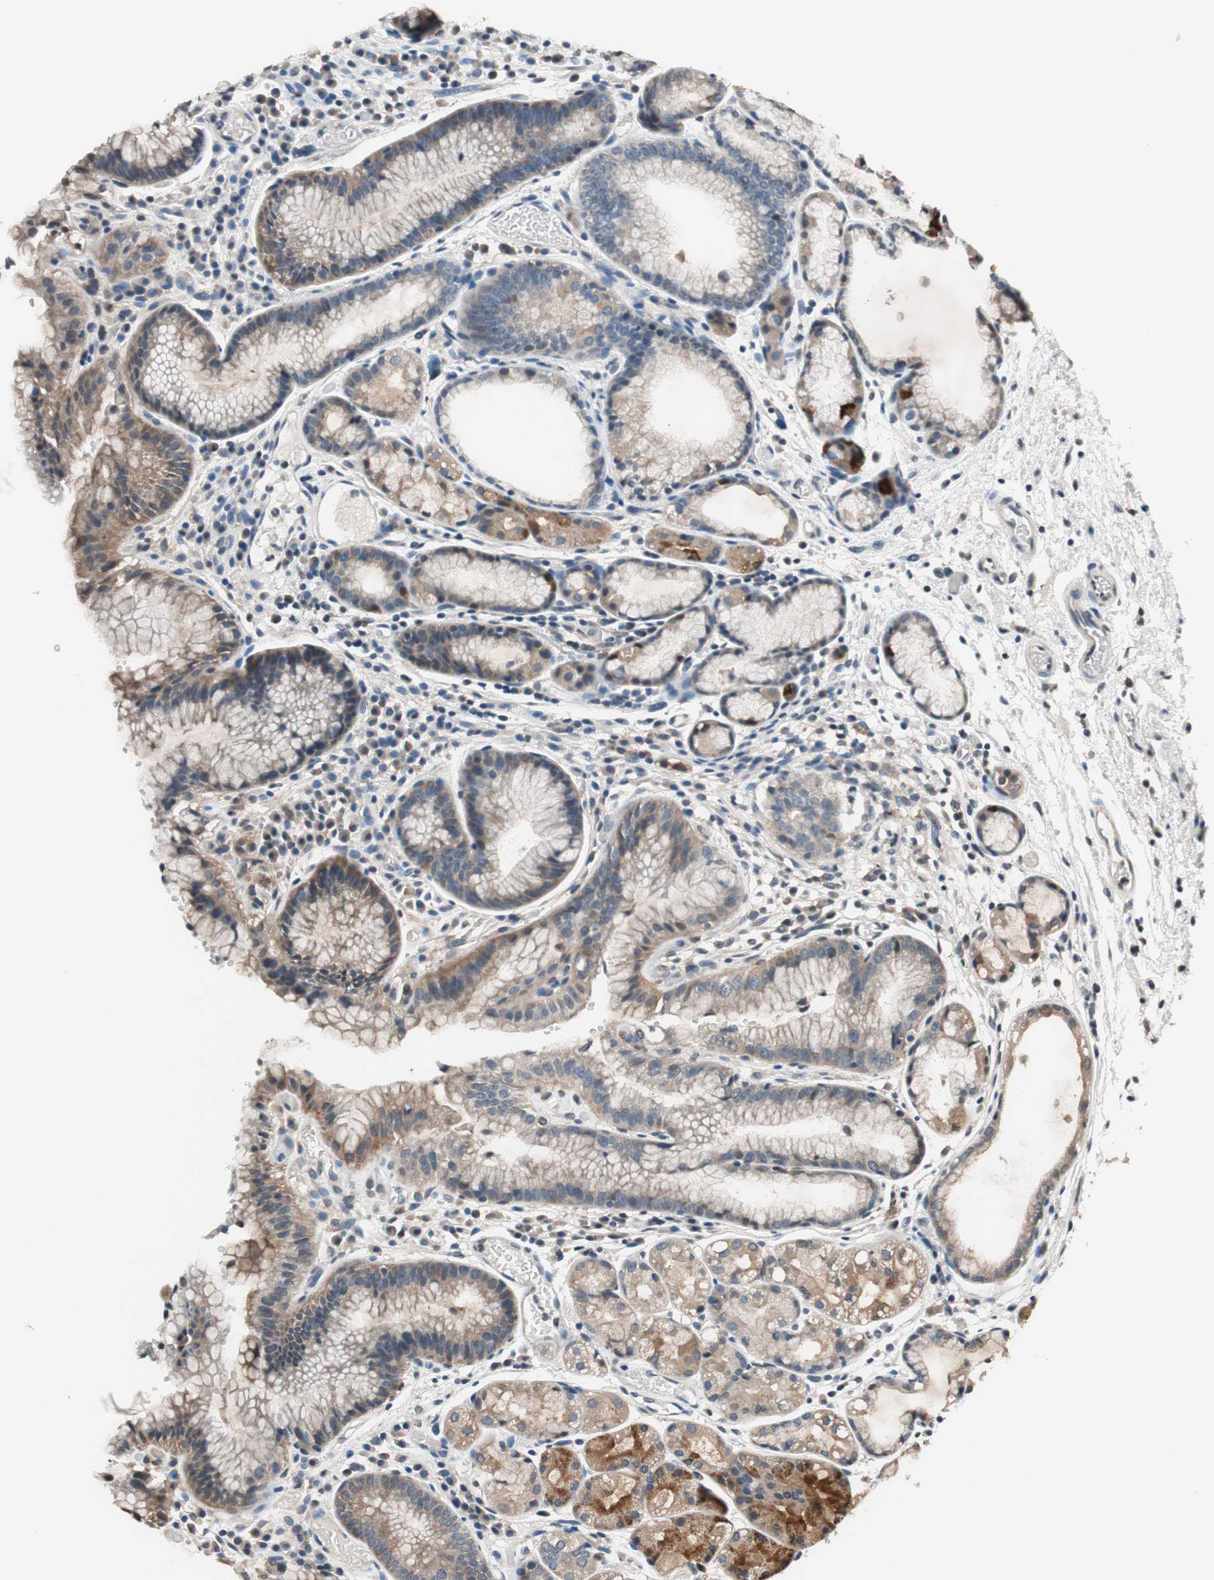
{"staining": {"intensity": "moderate", "quantity": "25%-75%", "location": "cytoplasmic/membranous"}, "tissue": "stomach", "cell_type": "Glandular cells", "image_type": "normal", "snomed": [{"axis": "morphology", "description": "Normal tissue, NOS"}, {"axis": "topography", "description": "Stomach, upper"}], "caption": "Immunohistochemistry histopathology image of normal human stomach stained for a protein (brown), which exhibits medium levels of moderate cytoplasmic/membranous staining in about 25%-75% of glandular cells.", "gene": "GCLC", "patient": {"sex": "male", "age": 72}}